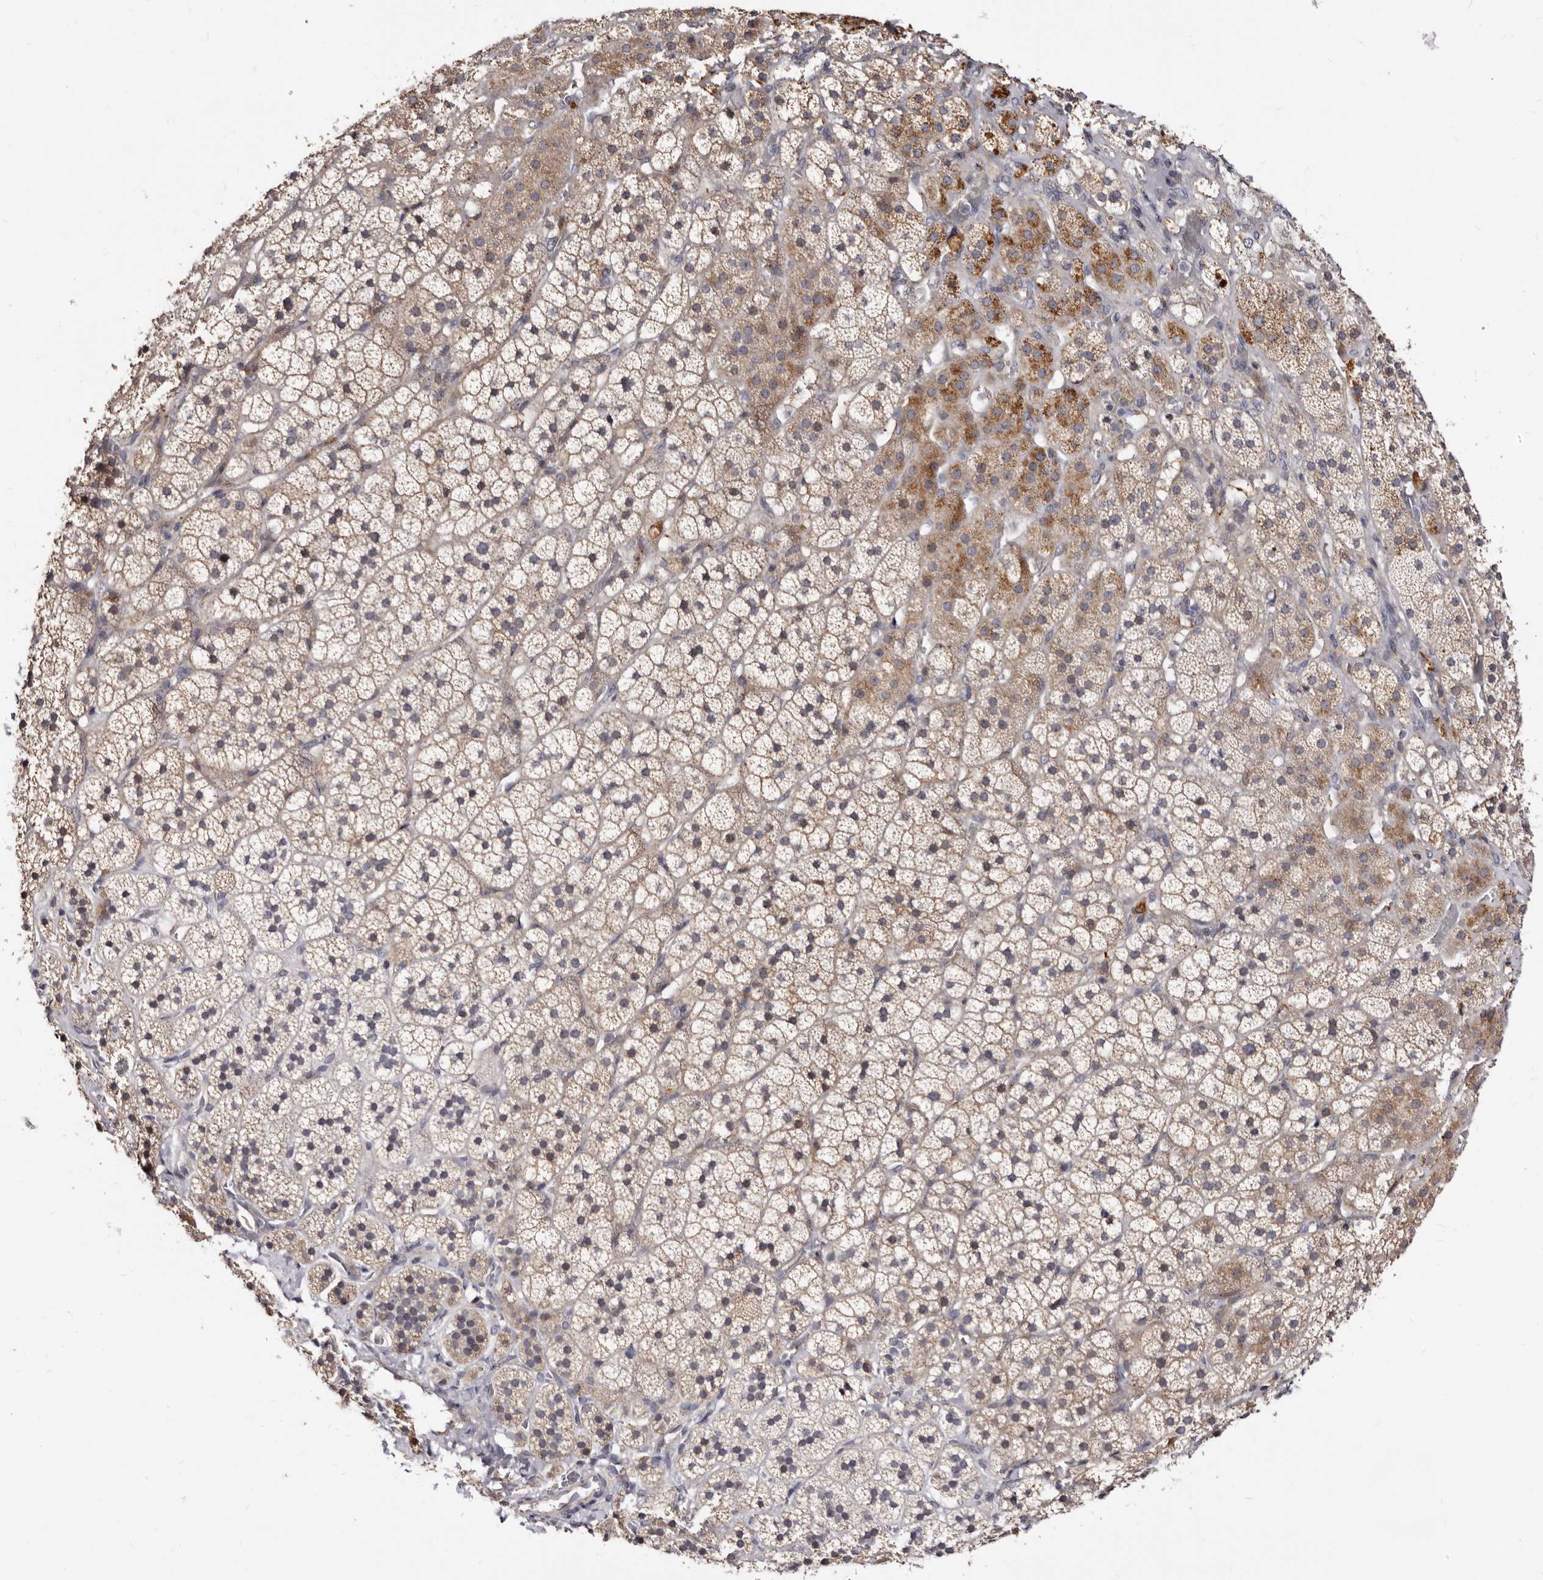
{"staining": {"intensity": "moderate", "quantity": "<25%", "location": "cytoplasmic/membranous"}, "tissue": "adrenal gland", "cell_type": "Glandular cells", "image_type": "normal", "snomed": [{"axis": "morphology", "description": "Normal tissue, NOS"}, {"axis": "topography", "description": "Adrenal gland"}], "caption": "Brown immunohistochemical staining in unremarkable human adrenal gland shows moderate cytoplasmic/membranous positivity in approximately <25% of glandular cells.", "gene": "PTAFR", "patient": {"sex": "female", "age": 44}}